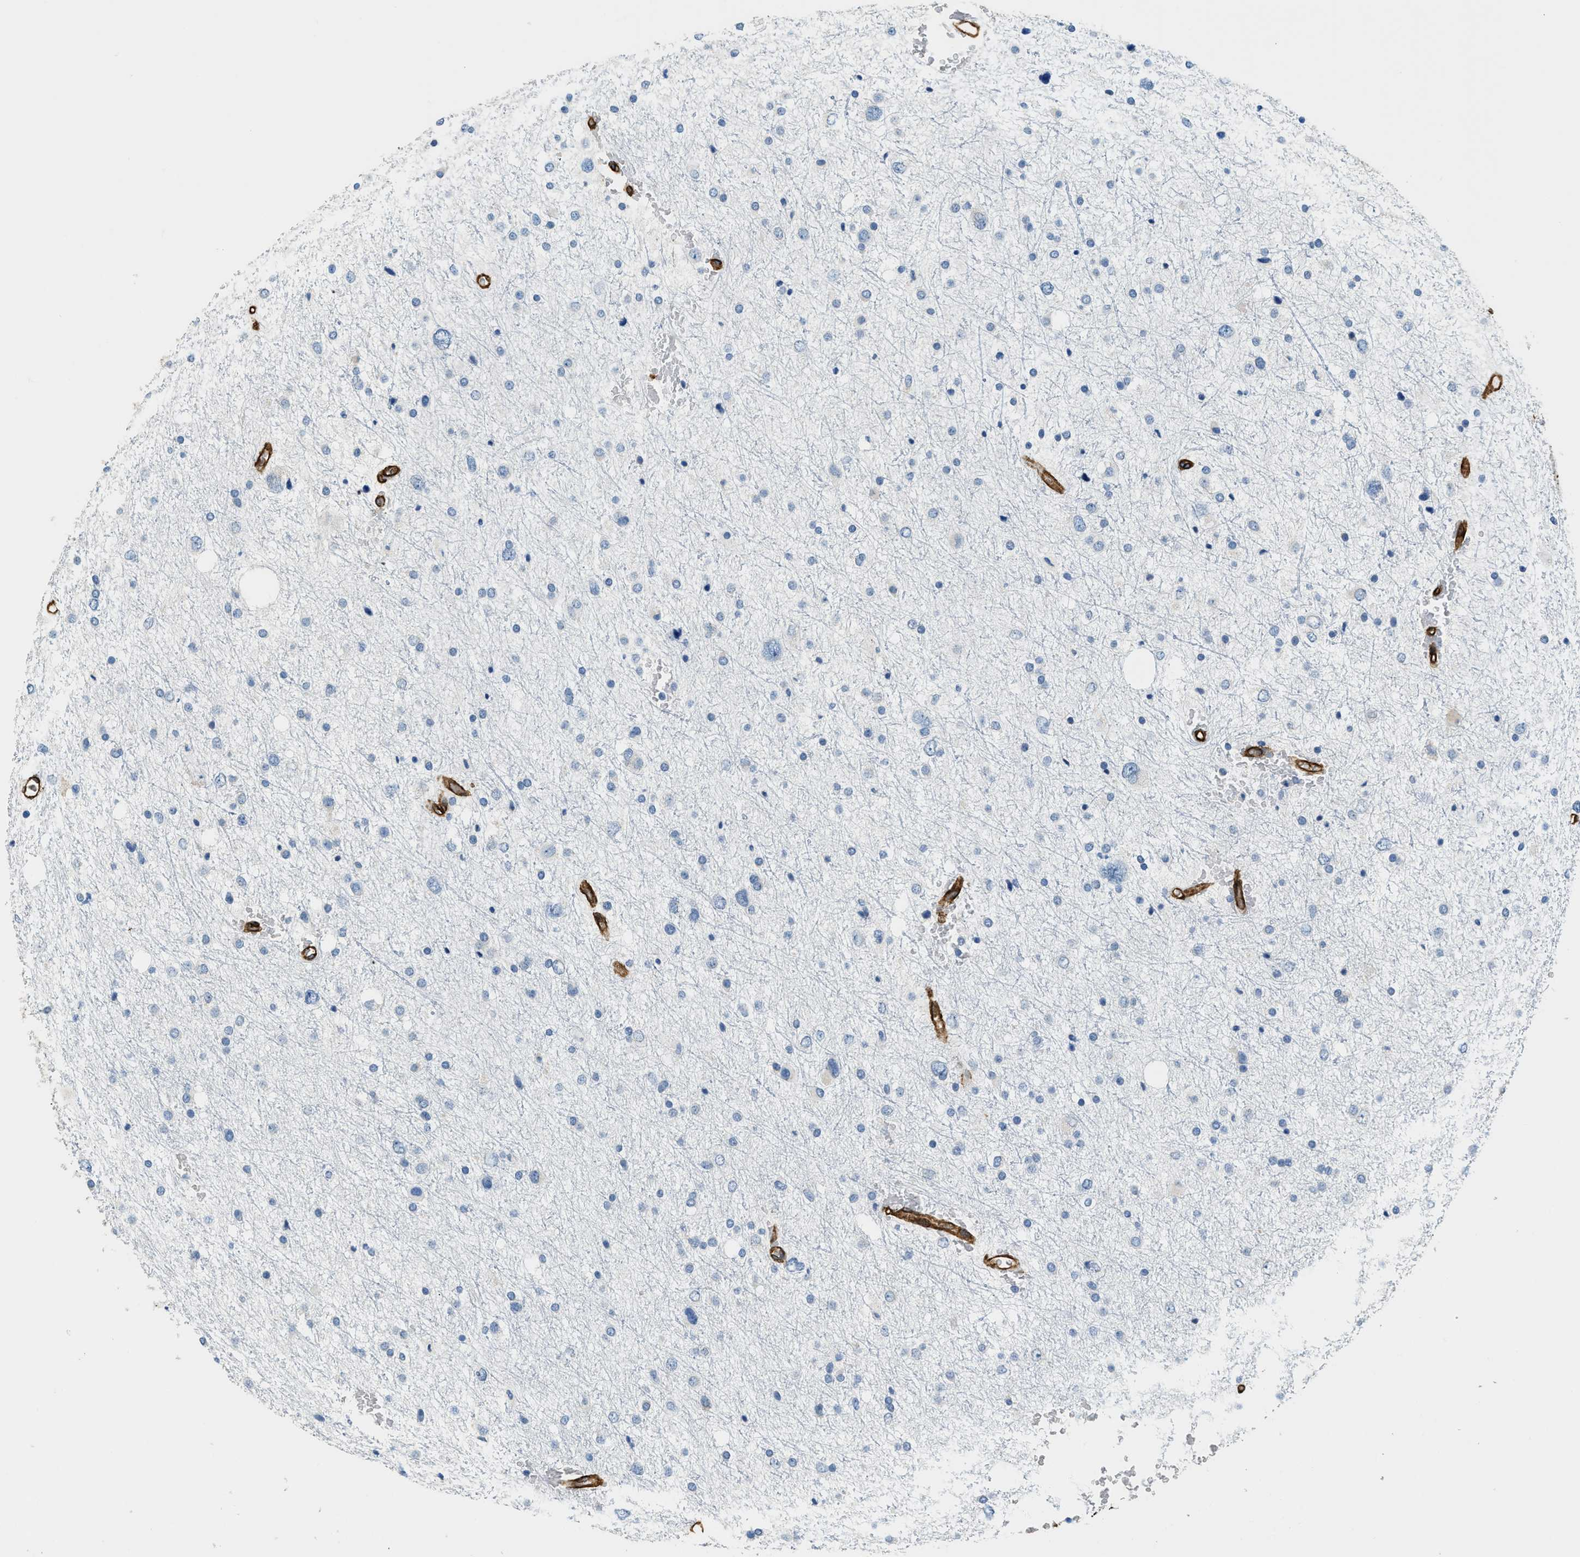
{"staining": {"intensity": "negative", "quantity": "none", "location": "none"}, "tissue": "glioma", "cell_type": "Tumor cells", "image_type": "cancer", "snomed": [{"axis": "morphology", "description": "Glioma, malignant, Low grade"}, {"axis": "topography", "description": "Brain"}], "caption": "Immunohistochemistry (IHC) of glioma reveals no expression in tumor cells.", "gene": "TMEM43", "patient": {"sex": "female", "age": 37}}